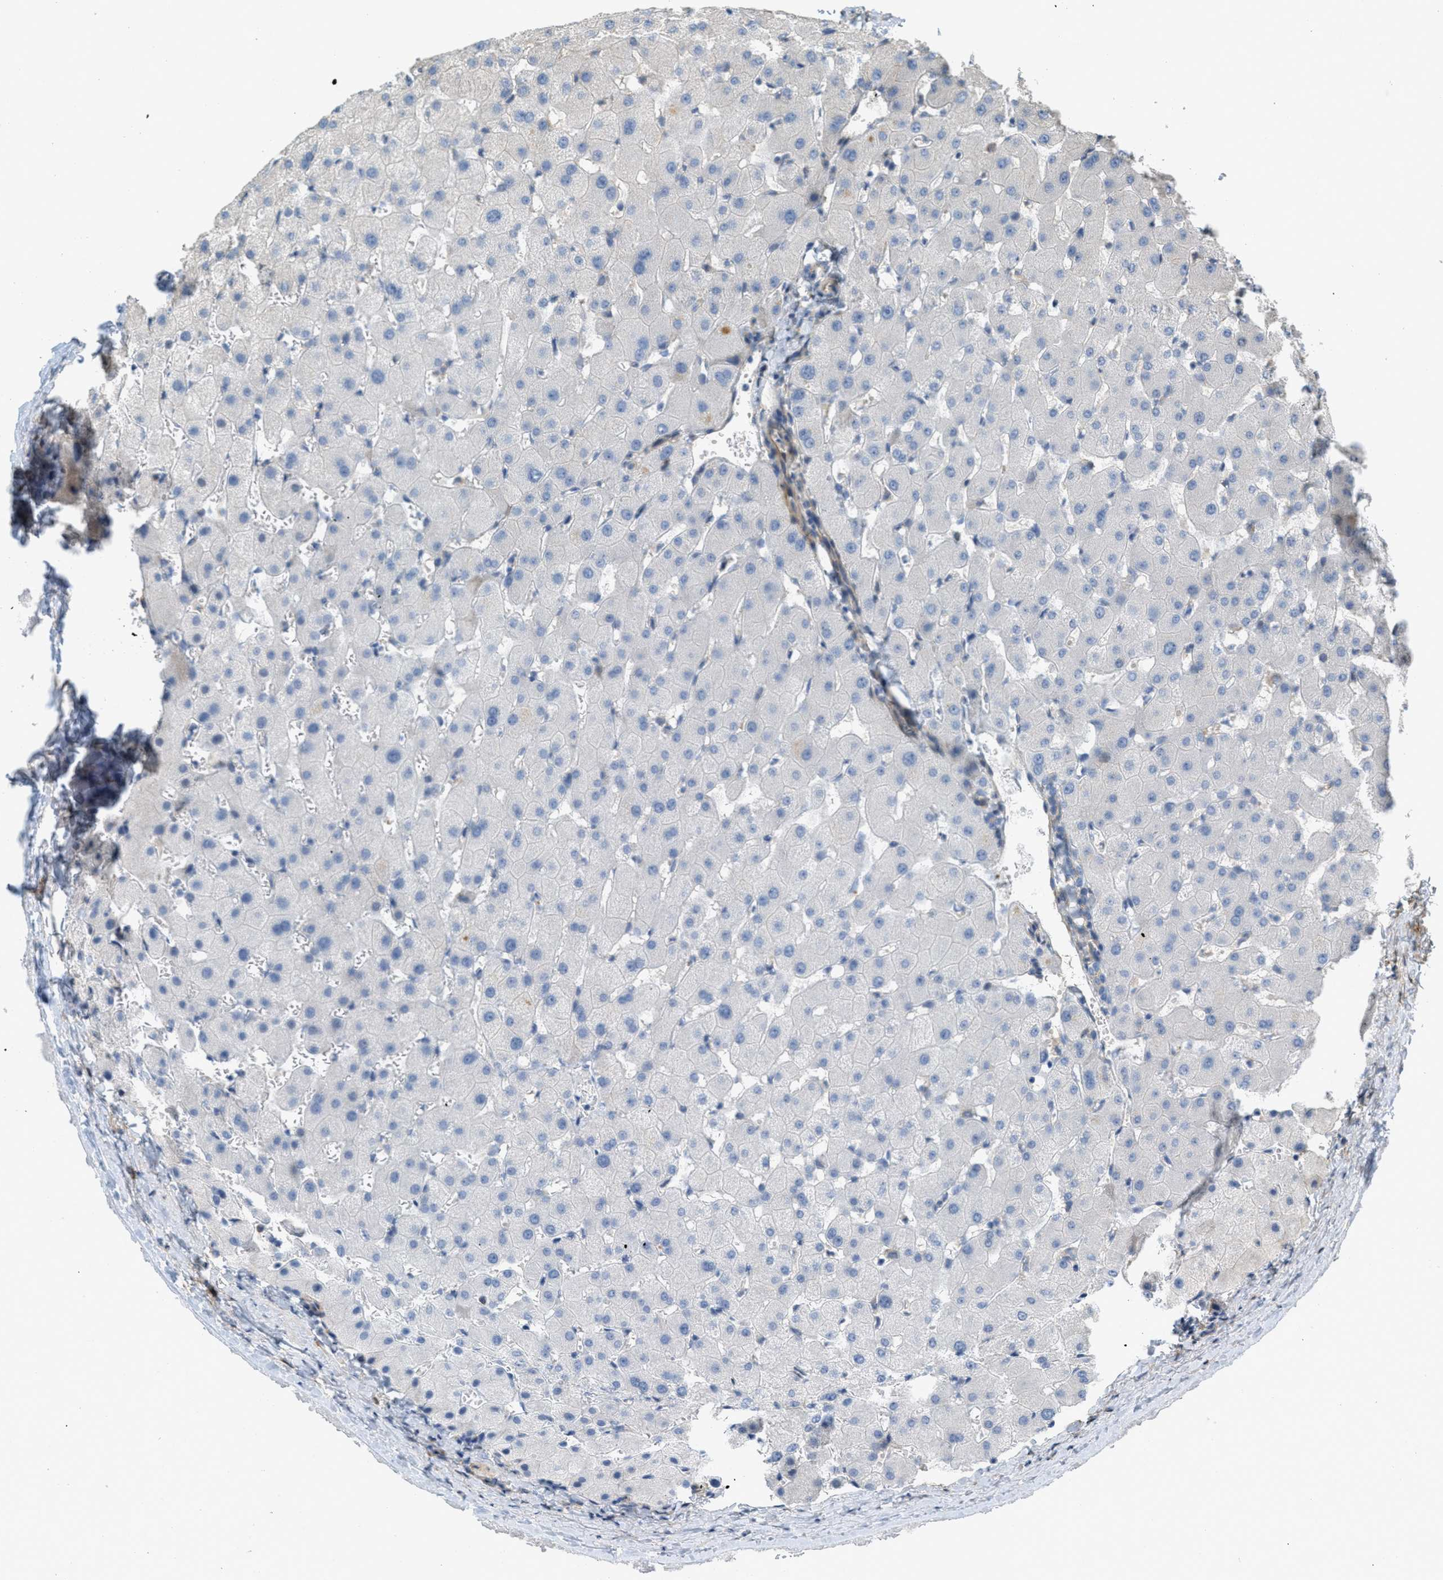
{"staining": {"intensity": "negative", "quantity": "none", "location": "none"}, "tissue": "liver", "cell_type": "Cholangiocytes", "image_type": "normal", "snomed": [{"axis": "morphology", "description": "Normal tissue, NOS"}, {"axis": "topography", "description": "Liver"}], "caption": "Human liver stained for a protein using immunohistochemistry exhibits no expression in cholangiocytes.", "gene": "ADCY5", "patient": {"sex": "female", "age": 63}}